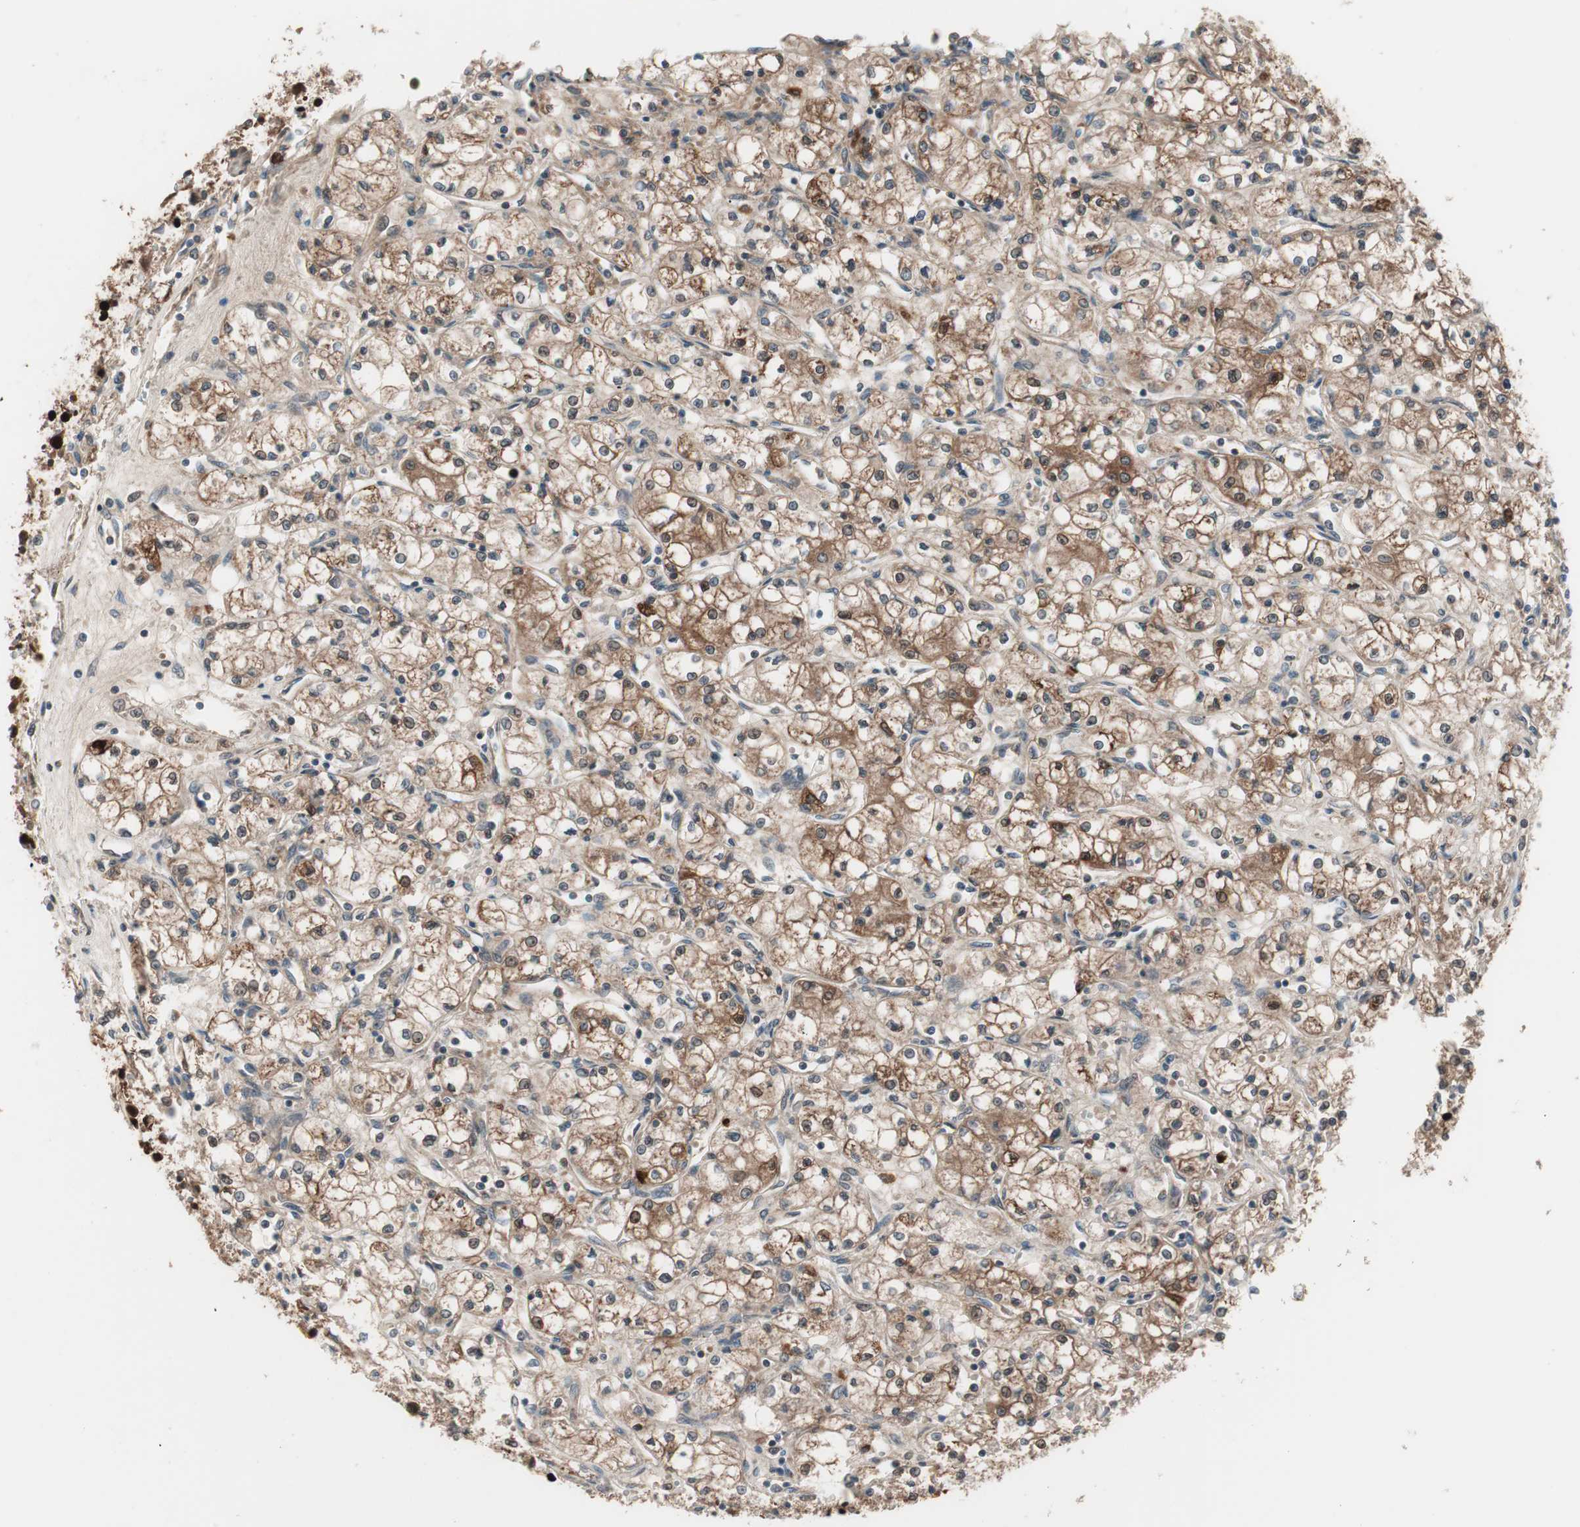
{"staining": {"intensity": "moderate", "quantity": ">75%", "location": "cytoplasmic/membranous"}, "tissue": "renal cancer", "cell_type": "Tumor cells", "image_type": "cancer", "snomed": [{"axis": "morphology", "description": "Normal tissue, NOS"}, {"axis": "morphology", "description": "Adenocarcinoma, NOS"}, {"axis": "topography", "description": "Kidney"}], "caption": "Immunohistochemistry image of neoplastic tissue: renal adenocarcinoma stained using IHC displays medium levels of moderate protein expression localized specifically in the cytoplasmic/membranous of tumor cells, appearing as a cytoplasmic/membranous brown color.", "gene": "PRKG2", "patient": {"sex": "male", "age": 59}}